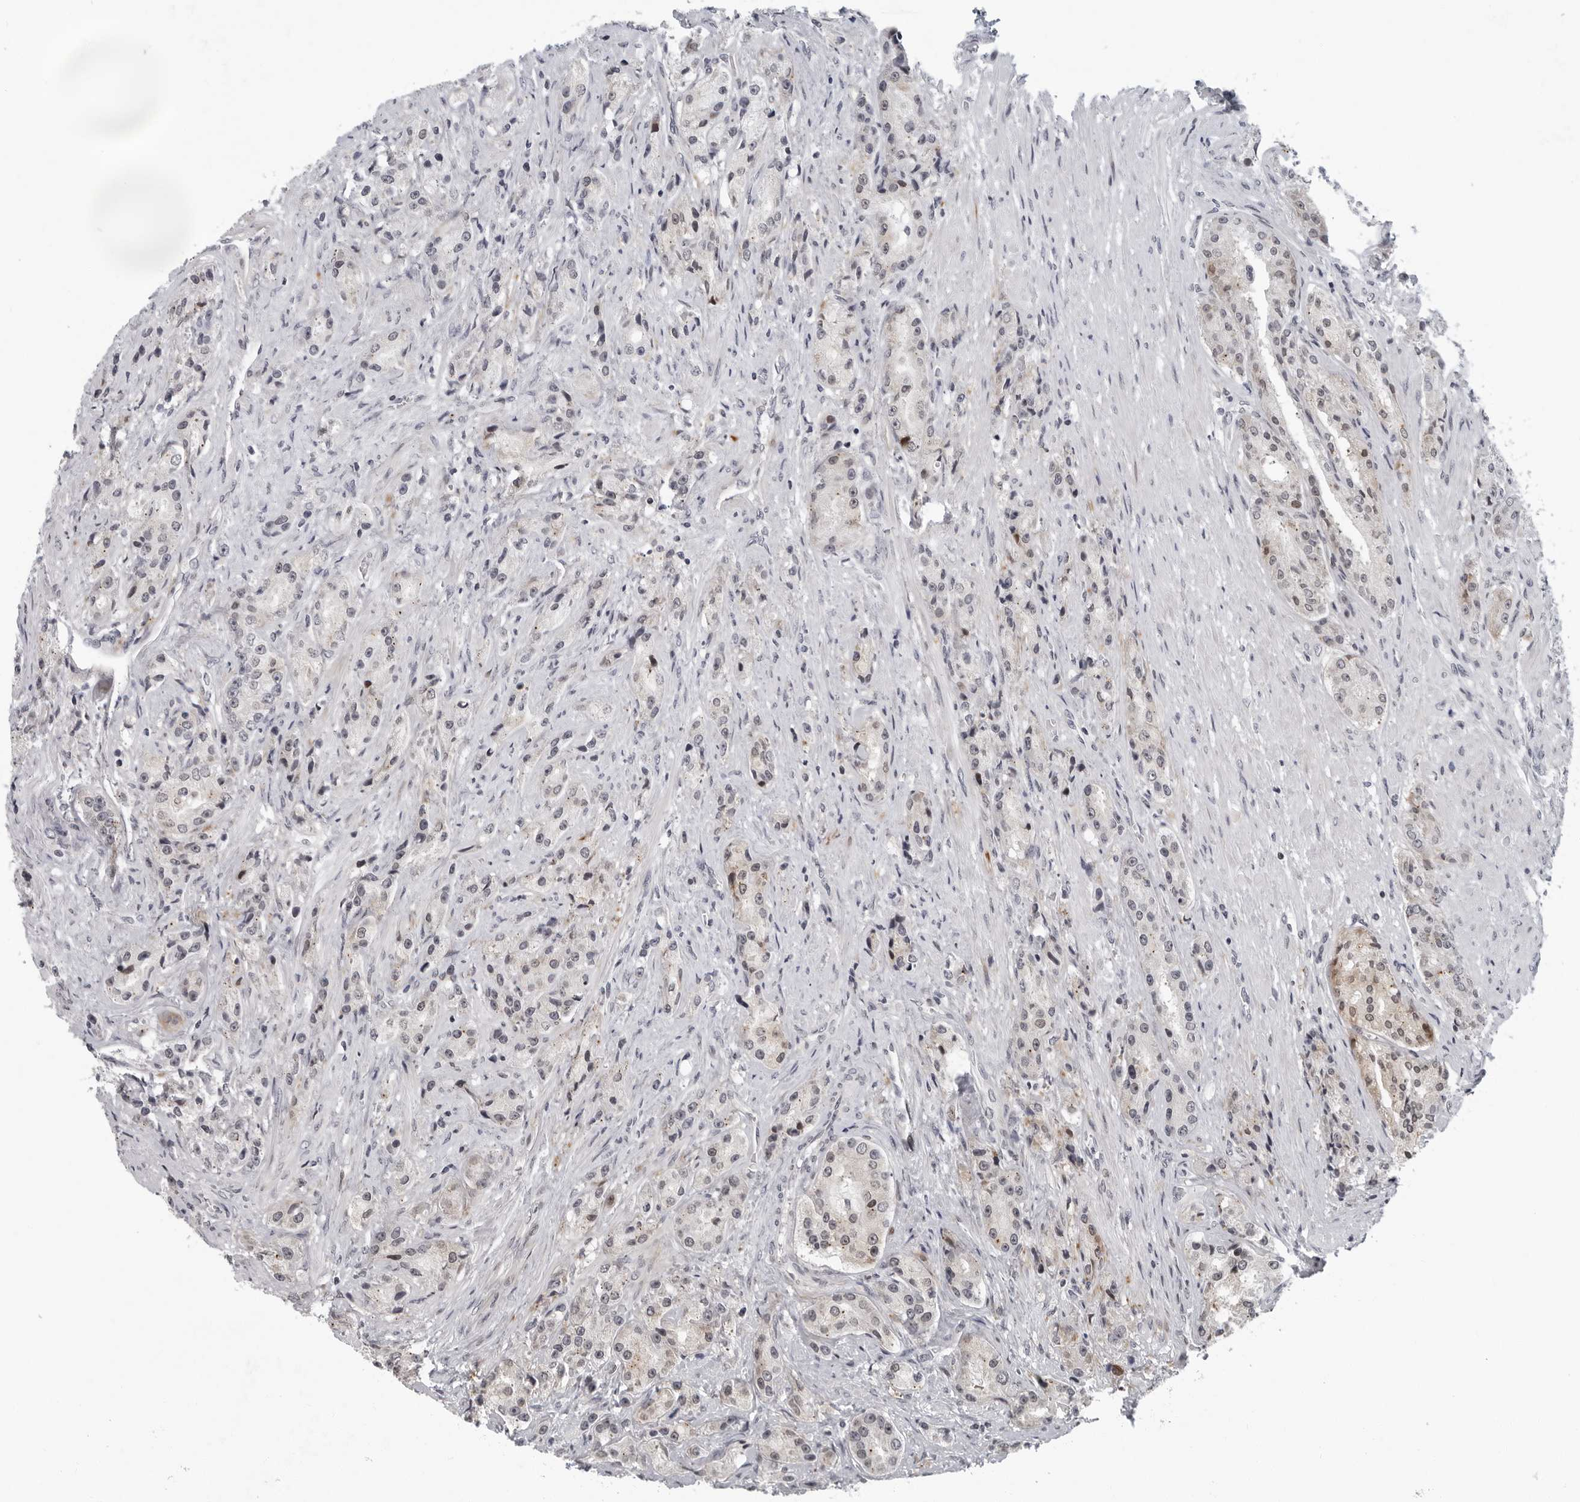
{"staining": {"intensity": "weak", "quantity": "25%-75%", "location": "nuclear"}, "tissue": "prostate cancer", "cell_type": "Tumor cells", "image_type": "cancer", "snomed": [{"axis": "morphology", "description": "Adenocarcinoma, High grade"}, {"axis": "topography", "description": "Prostate"}], "caption": "A histopathology image showing weak nuclear expression in approximately 25%-75% of tumor cells in high-grade adenocarcinoma (prostate), as visualized by brown immunohistochemical staining.", "gene": "PIP4K2C", "patient": {"sex": "male", "age": 60}}